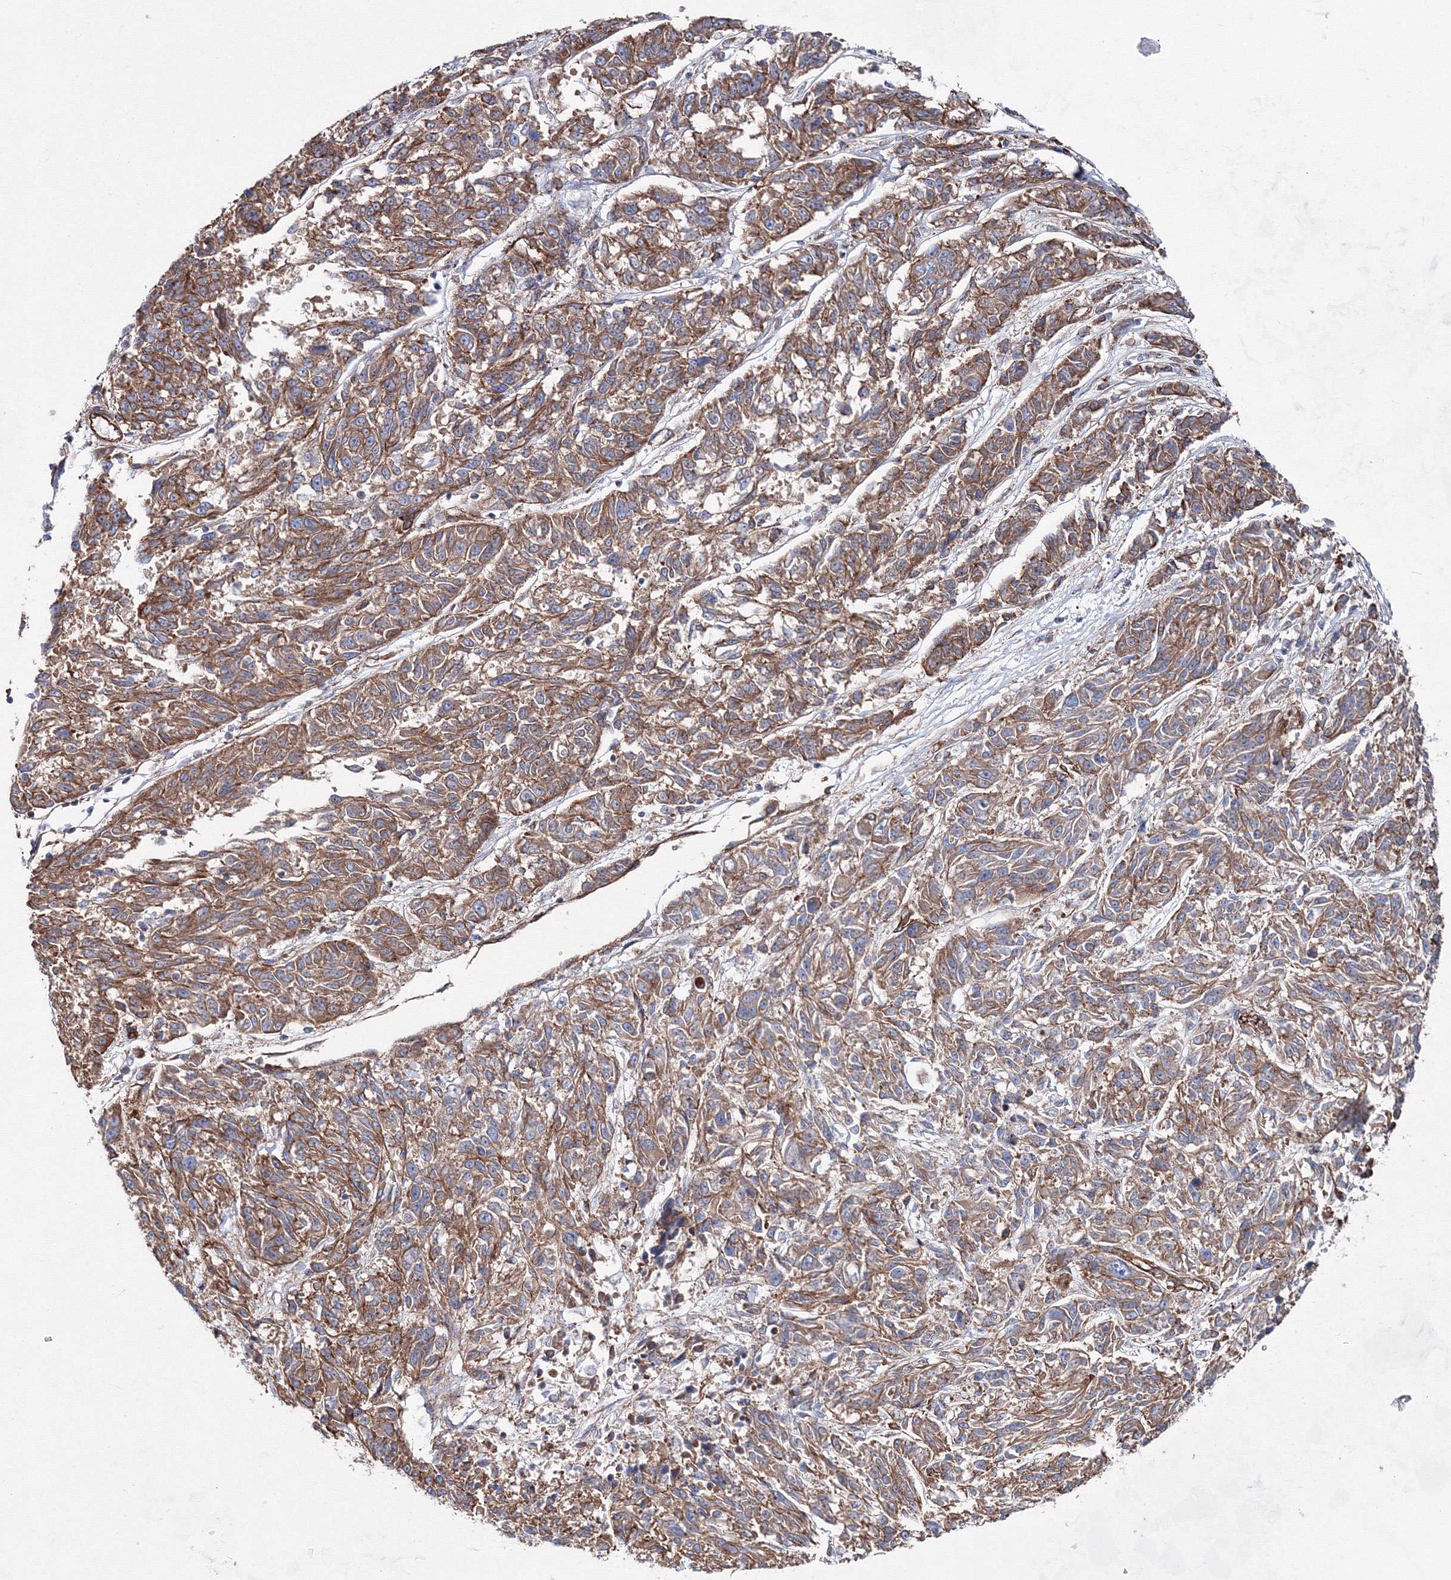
{"staining": {"intensity": "moderate", "quantity": ">75%", "location": "cytoplasmic/membranous"}, "tissue": "melanoma", "cell_type": "Tumor cells", "image_type": "cancer", "snomed": [{"axis": "morphology", "description": "Malignant melanoma, NOS"}, {"axis": "topography", "description": "Skin"}], "caption": "The photomicrograph demonstrates immunohistochemical staining of melanoma. There is moderate cytoplasmic/membranous staining is identified in about >75% of tumor cells. Nuclei are stained in blue.", "gene": "ANKRD37", "patient": {"sex": "male", "age": 53}}